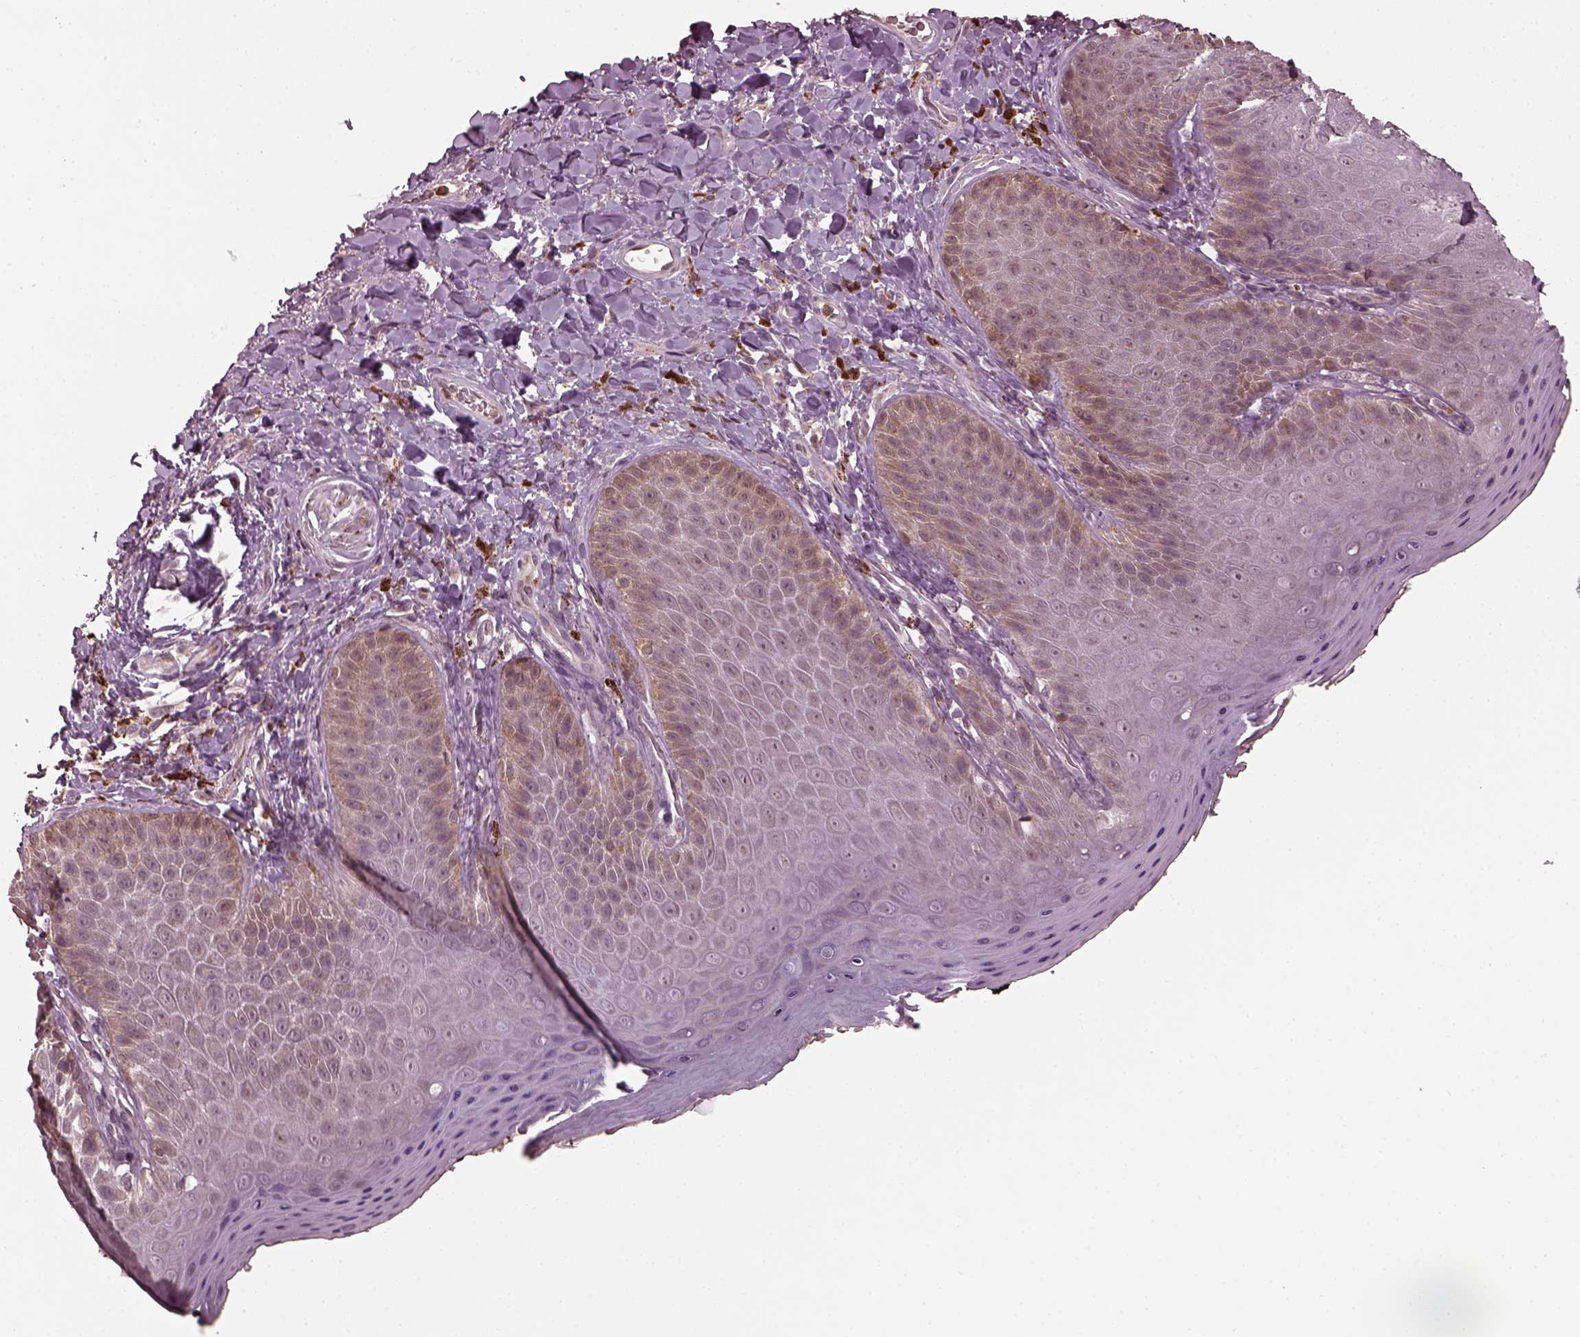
{"staining": {"intensity": "weak", "quantity": "<25%", "location": "cytoplasmic/membranous"}, "tissue": "skin", "cell_type": "Epidermal cells", "image_type": "normal", "snomed": [{"axis": "morphology", "description": "Normal tissue, NOS"}, {"axis": "topography", "description": "Anal"}], "caption": "A photomicrograph of human skin is negative for staining in epidermal cells. The staining is performed using DAB brown chromogen with nuclei counter-stained in using hematoxylin.", "gene": "RUFY3", "patient": {"sex": "male", "age": 53}}